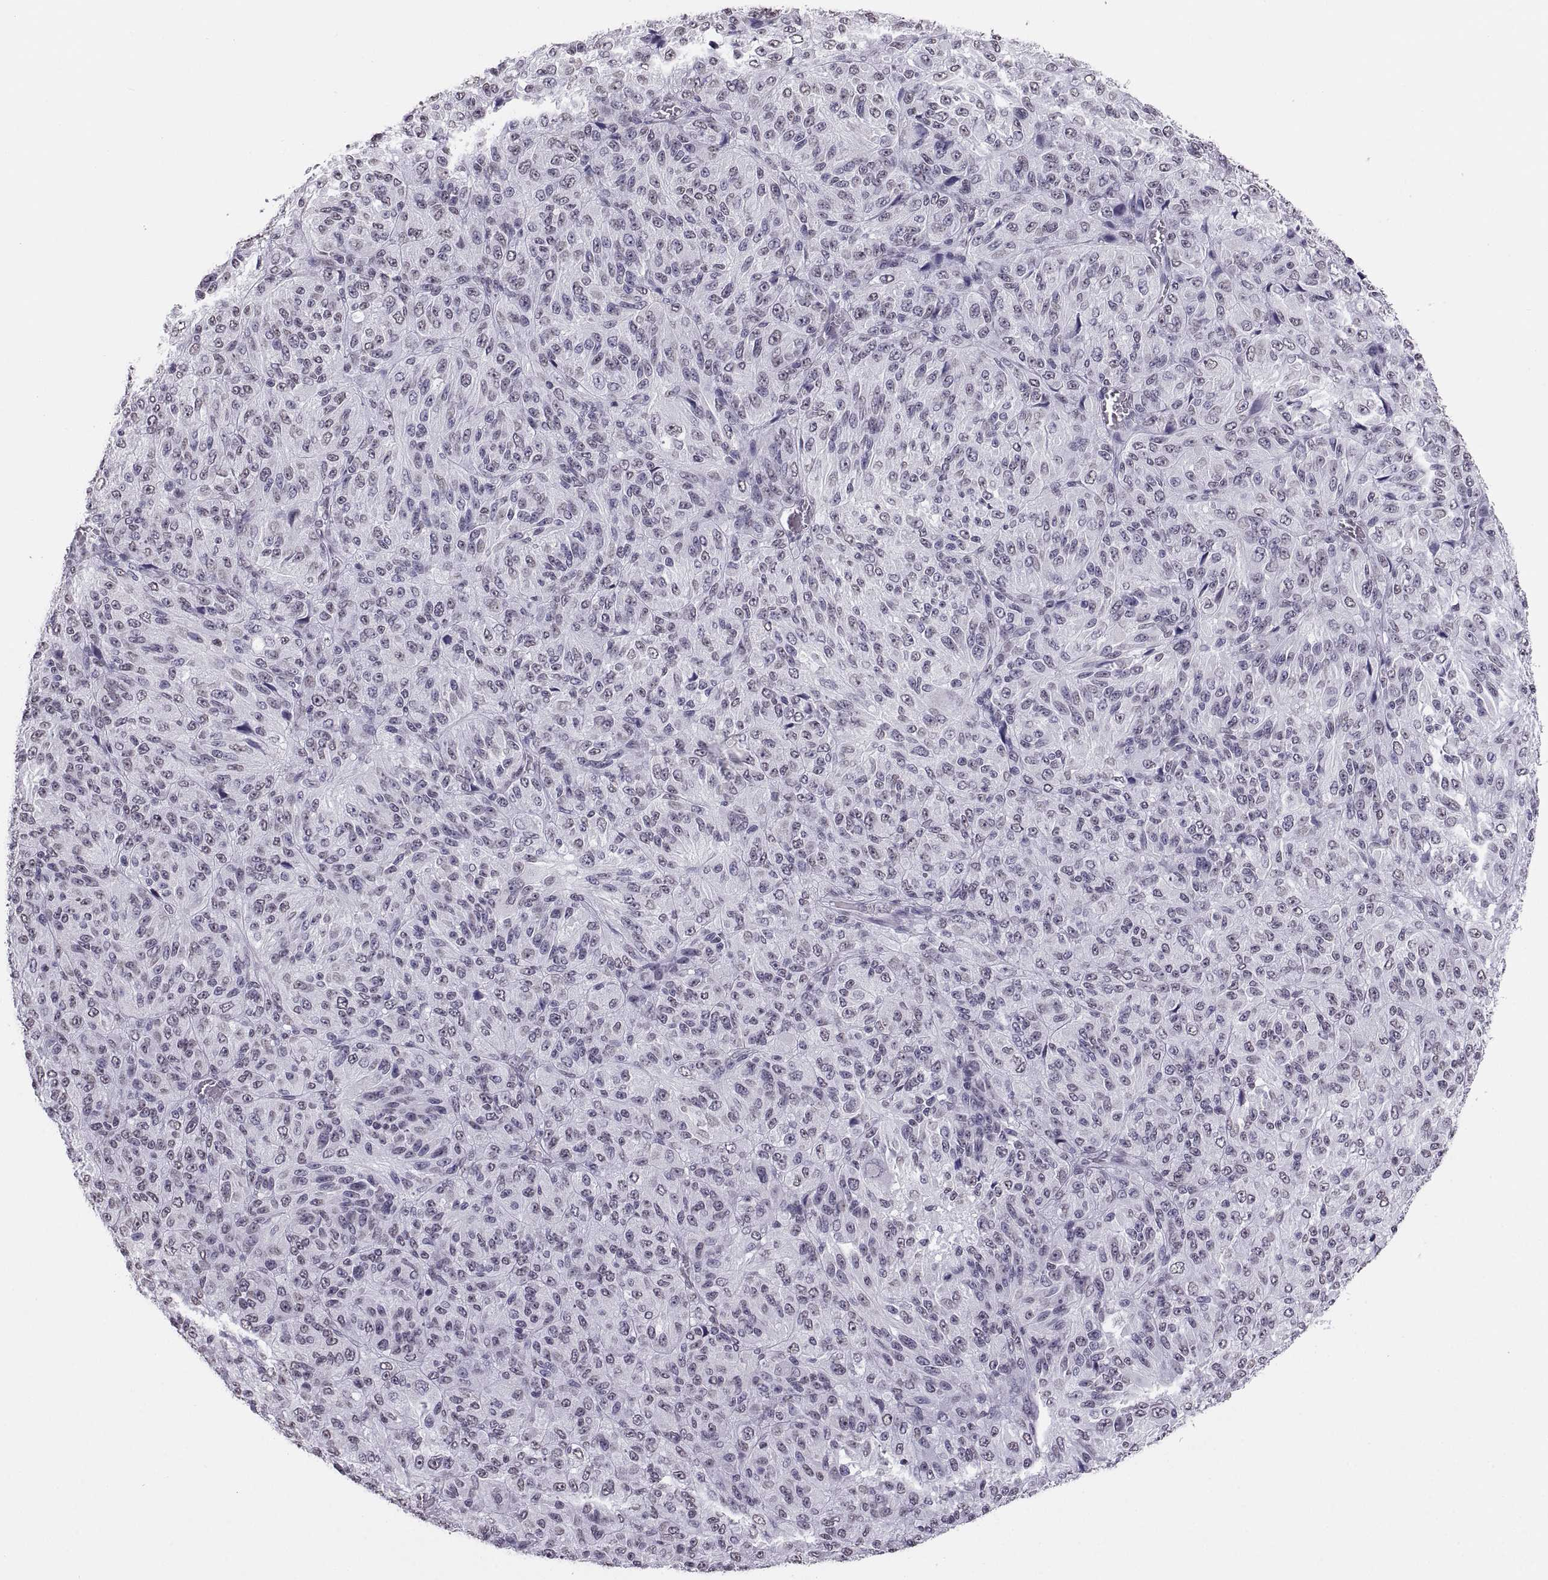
{"staining": {"intensity": "negative", "quantity": "none", "location": "none"}, "tissue": "melanoma", "cell_type": "Tumor cells", "image_type": "cancer", "snomed": [{"axis": "morphology", "description": "Malignant melanoma, Metastatic site"}, {"axis": "topography", "description": "Brain"}], "caption": "The histopathology image shows no significant staining in tumor cells of malignant melanoma (metastatic site).", "gene": "CARTPT", "patient": {"sex": "female", "age": 56}}